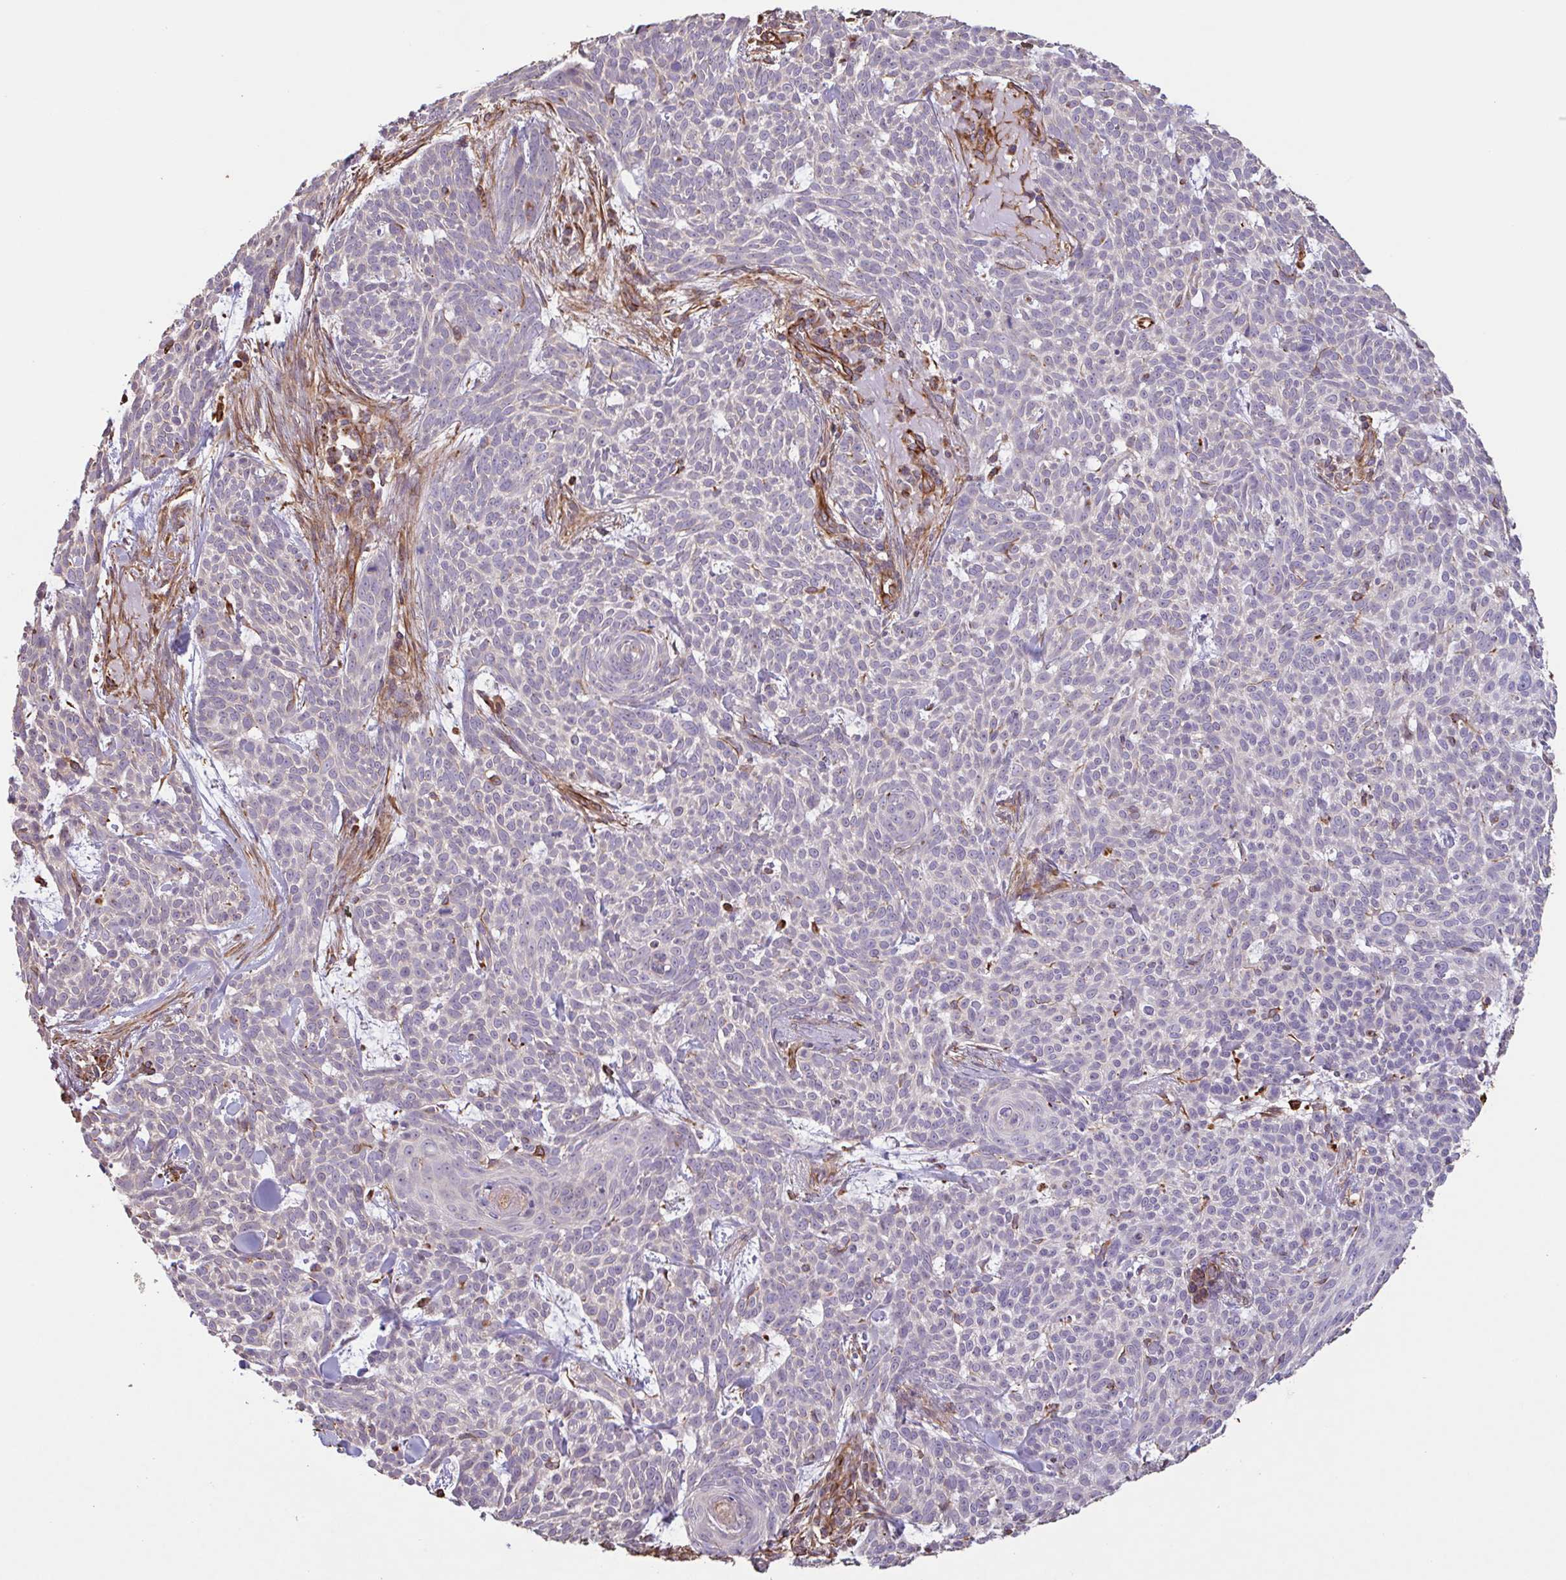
{"staining": {"intensity": "negative", "quantity": "none", "location": "none"}, "tissue": "skin cancer", "cell_type": "Tumor cells", "image_type": "cancer", "snomed": [{"axis": "morphology", "description": "Basal cell carcinoma"}, {"axis": "topography", "description": "Skin"}], "caption": "An image of human basal cell carcinoma (skin) is negative for staining in tumor cells. (Stains: DAB (3,3'-diaminobenzidine) IHC with hematoxylin counter stain, Microscopy: brightfield microscopy at high magnification).", "gene": "ZNF790", "patient": {"sex": "female", "age": 93}}